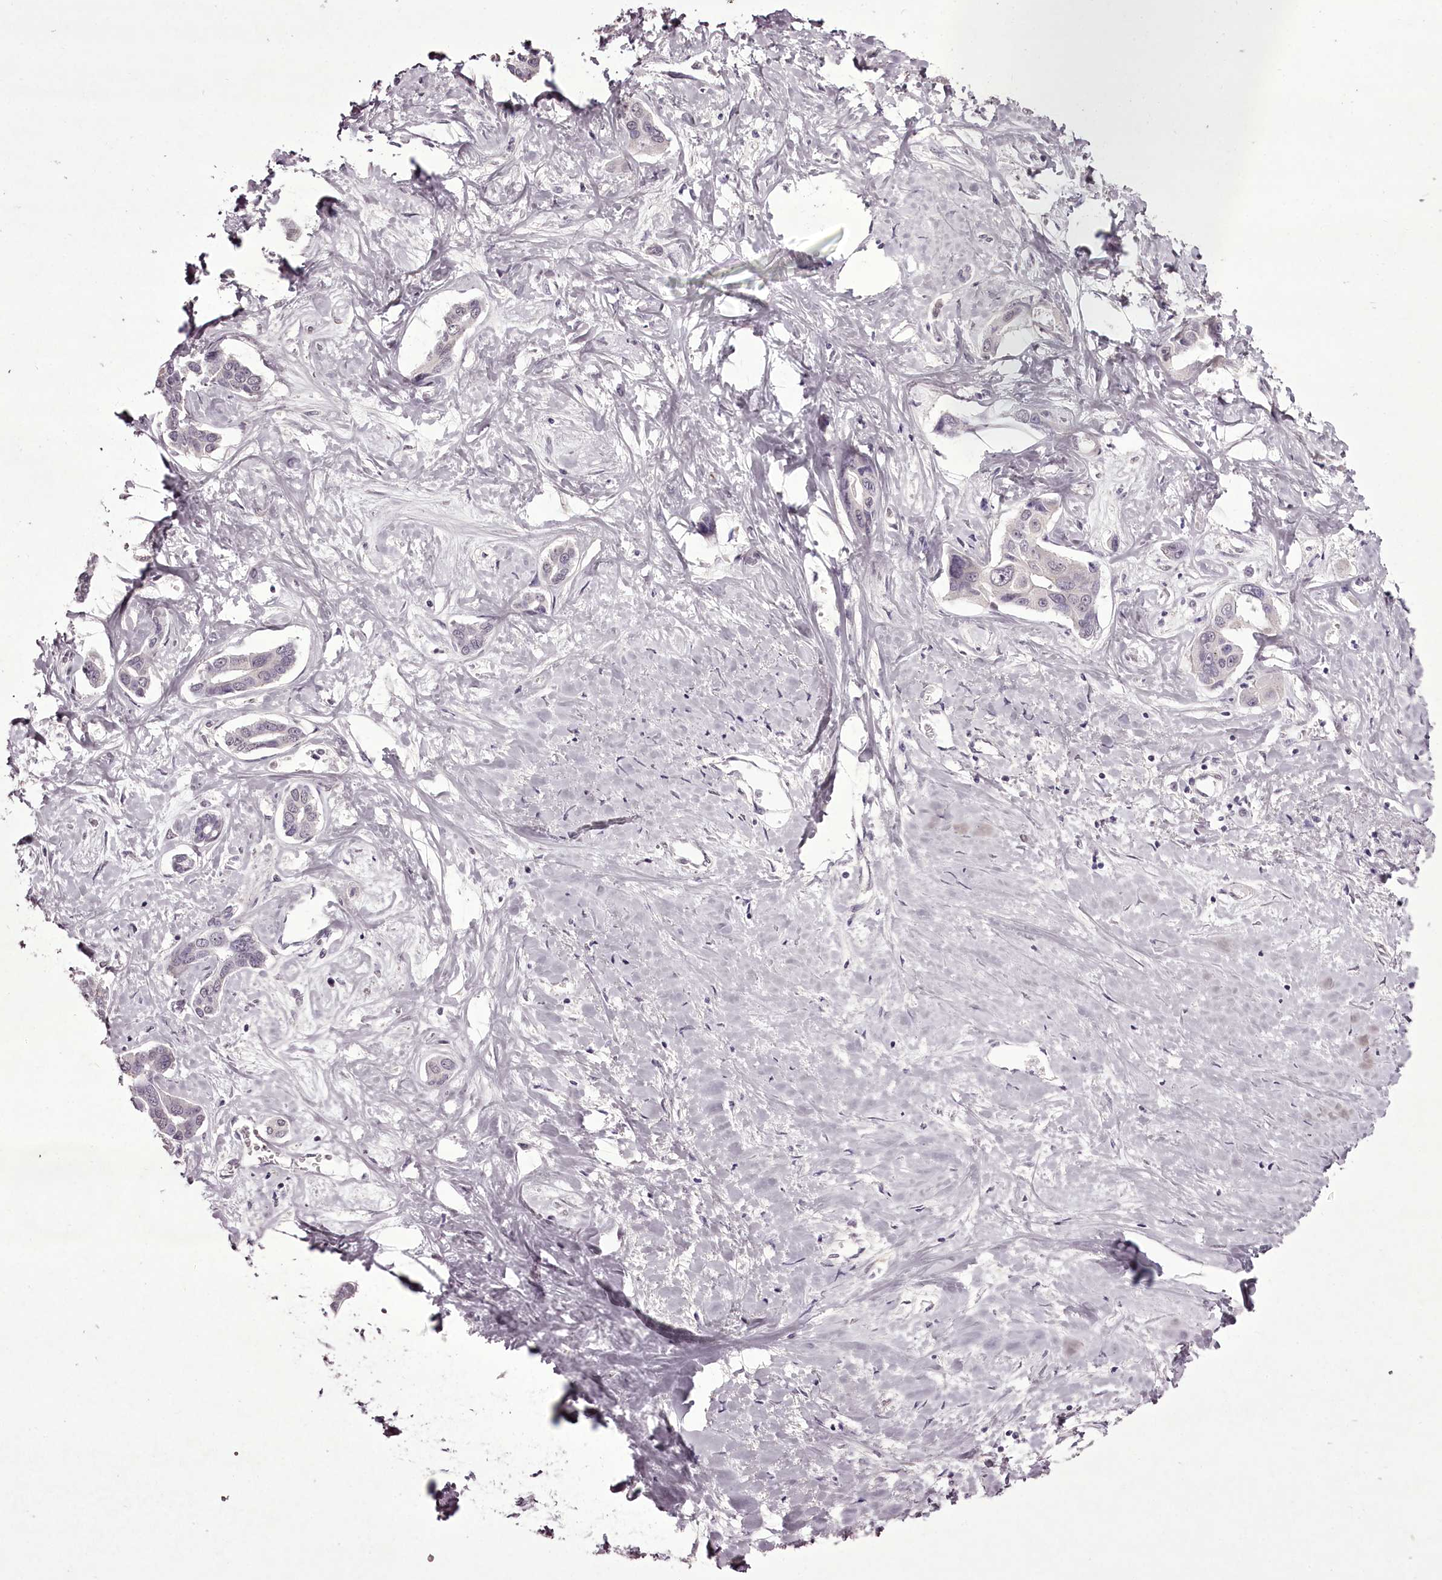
{"staining": {"intensity": "negative", "quantity": "none", "location": "none"}, "tissue": "liver cancer", "cell_type": "Tumor cells", "image_type": "cancer", "snomed": [{"axis": "morphology", "description": "Cholangiocarcinoma"}, {"axis": "topography", "description": "Liver"}], "caption": "Protein analysis of liver cancer exhibits no significant expression in tumor cells.", "gene": "C1orf56", "patient": {"sex": "male", "age": 59}}